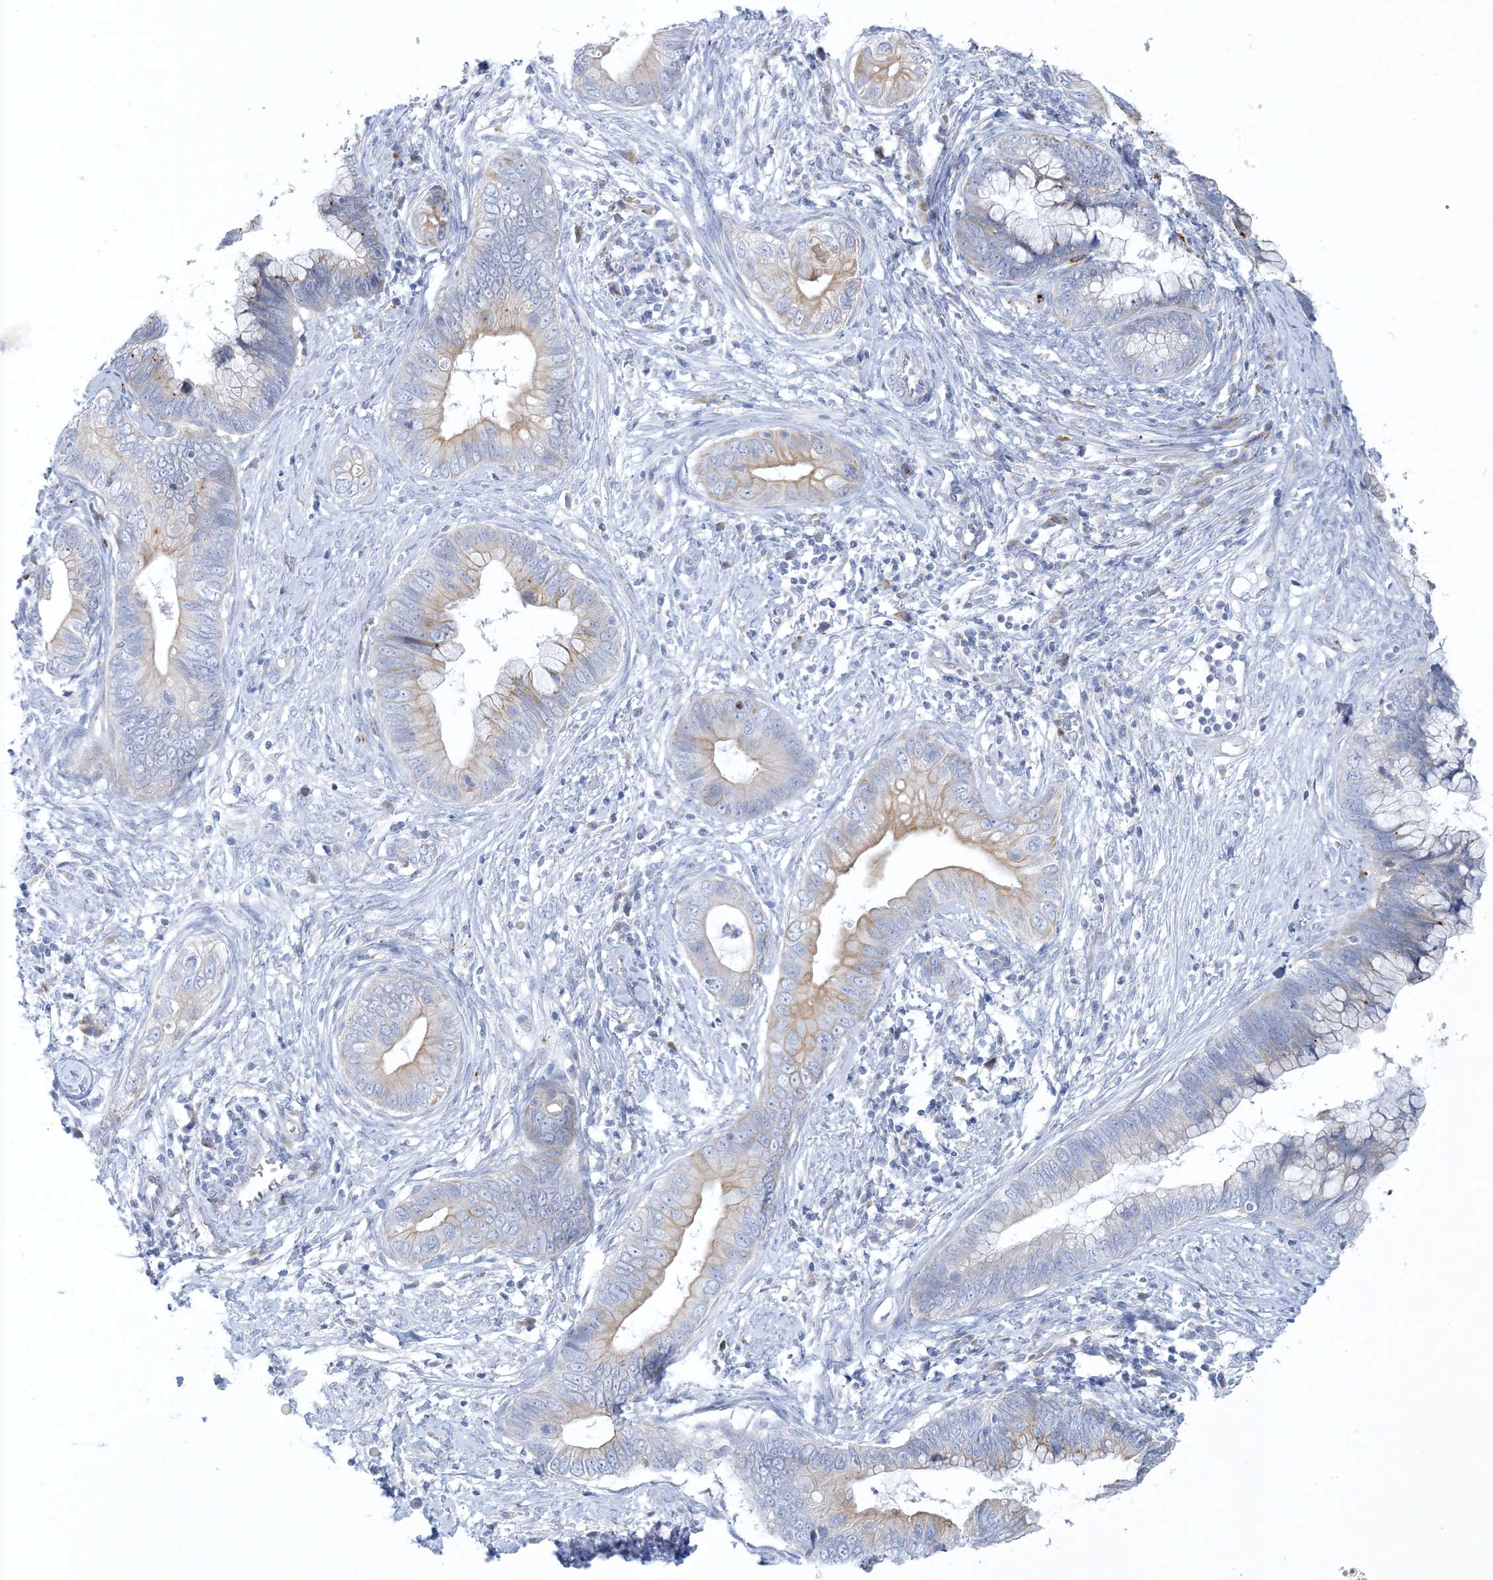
{"staining": {"intensity": "moderate", "quantity": "<25%", "location": "cytoplasmic/membranous"}, "tissue": "cervical cancer", "cell_type": "Tumor cells", "image_type": "cancer", "snomed": [{"axis": "morphology", "description": "Adenocarcinoma, NOS"}, {"axis": "topography", "description": "Cervix"}], "caption": "Cervical cancer was stained to show a protein in brown. There is low levels of moderate cytoplasmic/membranous staining in approximately <25% of tumor cells.", "gene": "XIRP2", "patient": {"sex": "female", "age": 44}}